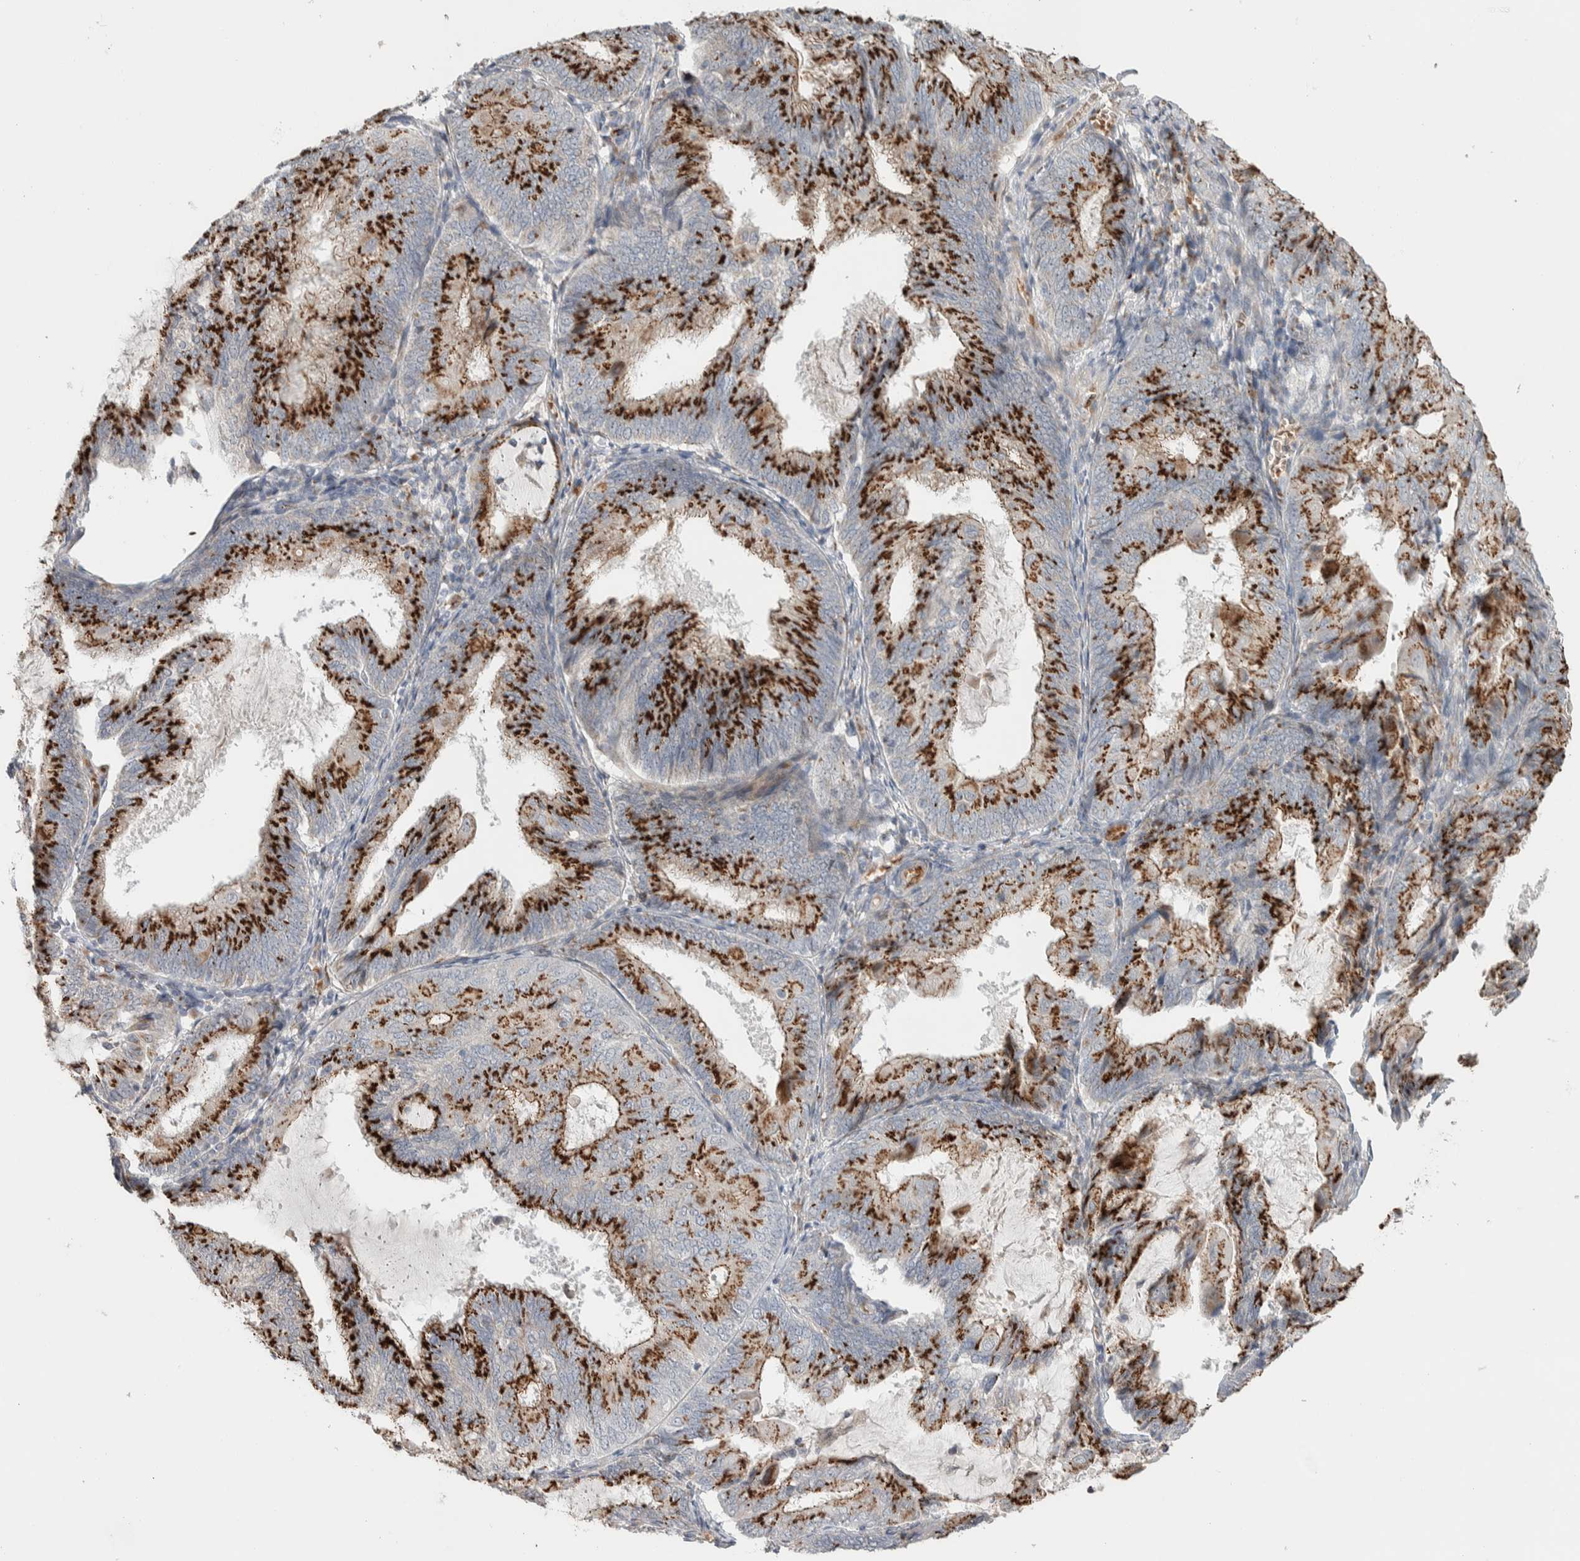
{"staining": {"intensity": "strong", "quantity": ">75%", "location": "cytoplasmic/membranous"}, "tissue": "endometrial cancer", "cell_type": "Tumor cells", "image_type": "cancer", "snomed": [{"axis": "morphology", "description": "Adenocarcinoma, NOS"}, {"axis": "topography", "description": "Endometrium"}], "caption": "A high amount of strong cytoplasmic/membranous expression is identified in about >75% of tumor cells in endometrial cancer (adenocarcinoma) tissue. (DAB IHC with brightfield microscopy, high magnification).", "gene": "SLC38A10", "patient": {"sex": "female", "age": 81}}